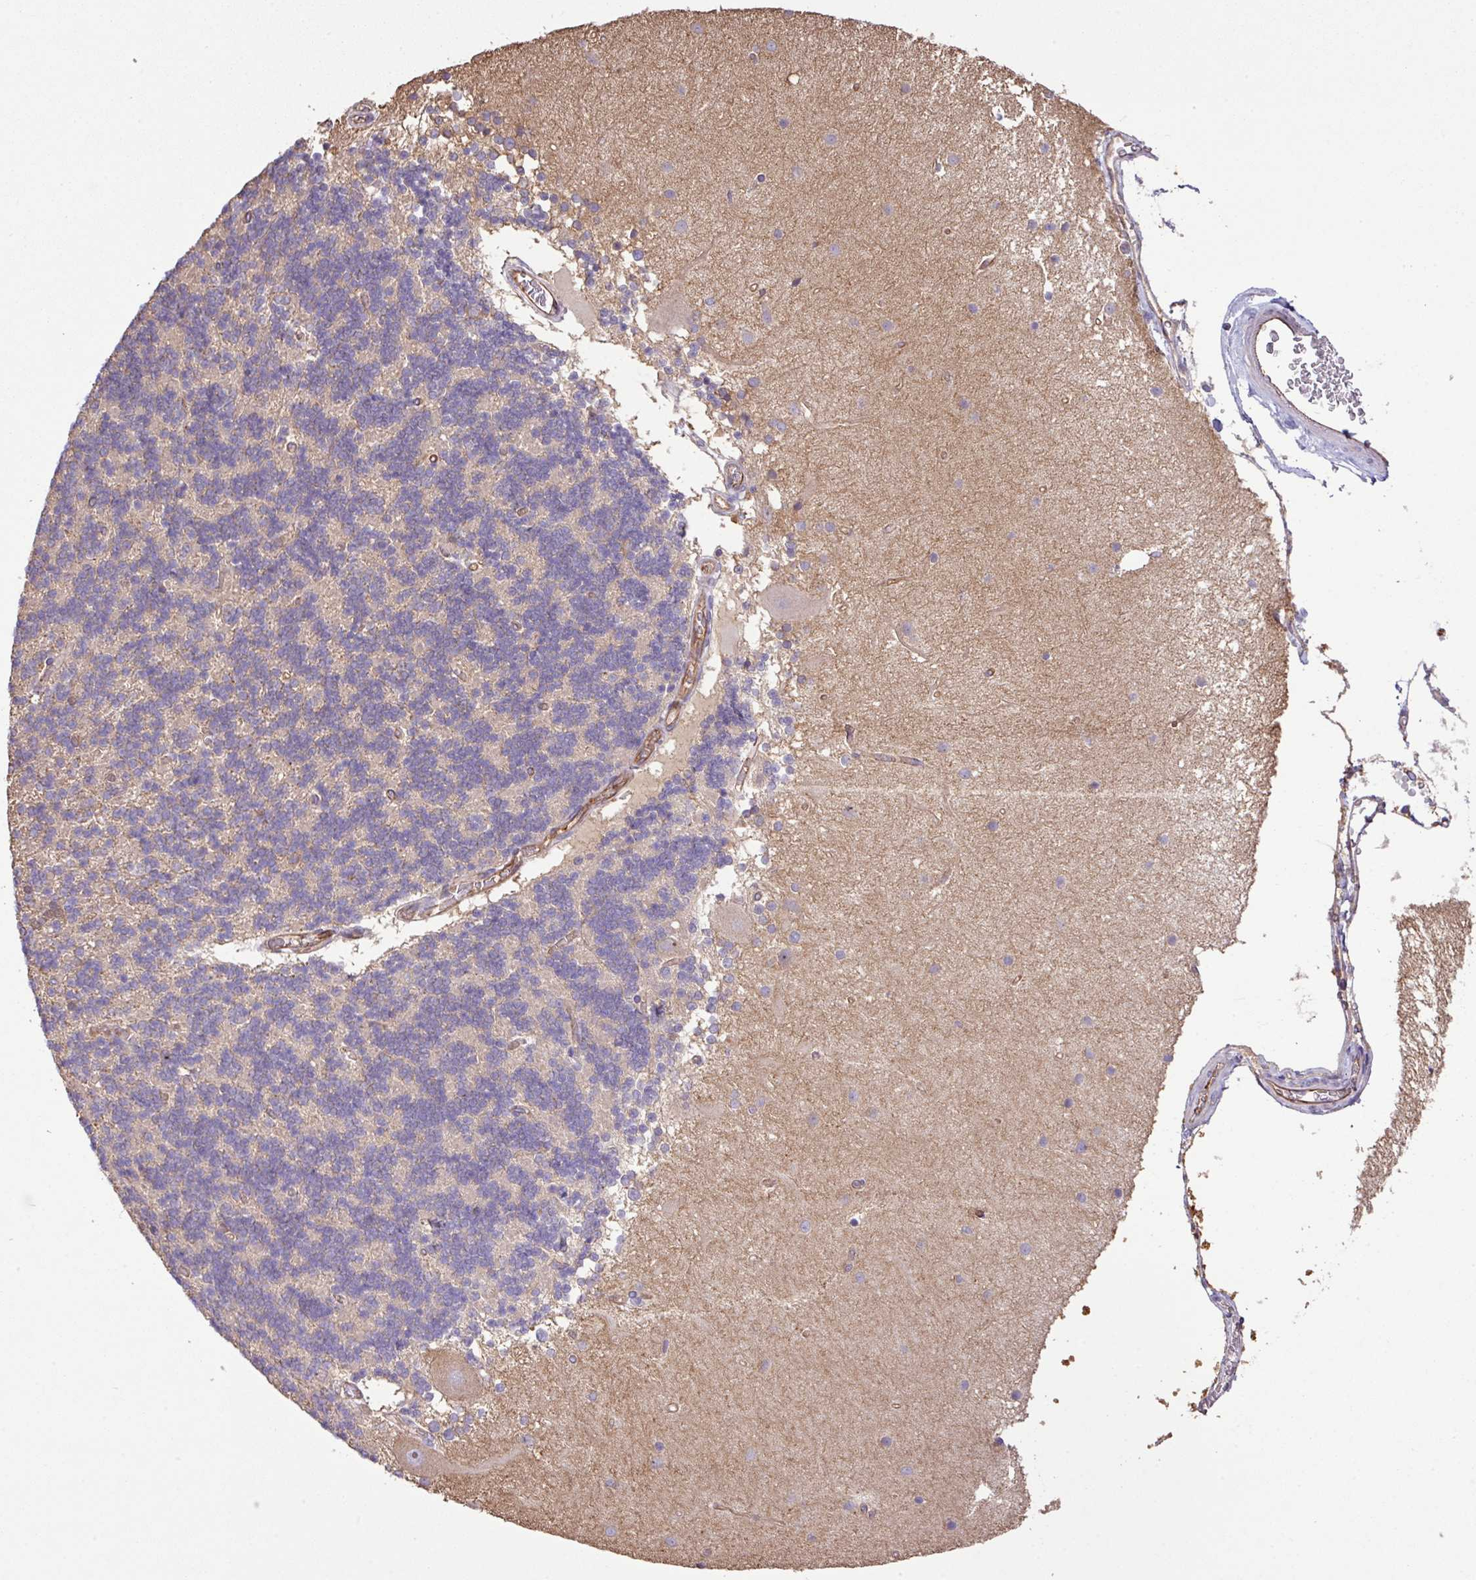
{"staining": {"intensity": "weak", "quantity": "25%-75%", "location": "cytoplasmic/membranous"}, "tissue": "cerebellum", "cell_type": "Cells in granular layer", "image_type": "normal", "snomed": [{"axis": "morphology", "description": "Normal tissue, NOS"}, {"axis": "topography", "description": "Cerebellum"}], "caption": "Immunohistochemistry (IHC) histopathology image of benign cerebellum: human cerebellum stained using immunohistochemistry demonstrates low levels of weak protein expression localized specifically in the cytoplasmic/membranous of cells in granular layer, appearing as a cytoplasmic/membranous brown color.", "gene": "LRRC53", "patient": {"sex": "female", "age": 54}}